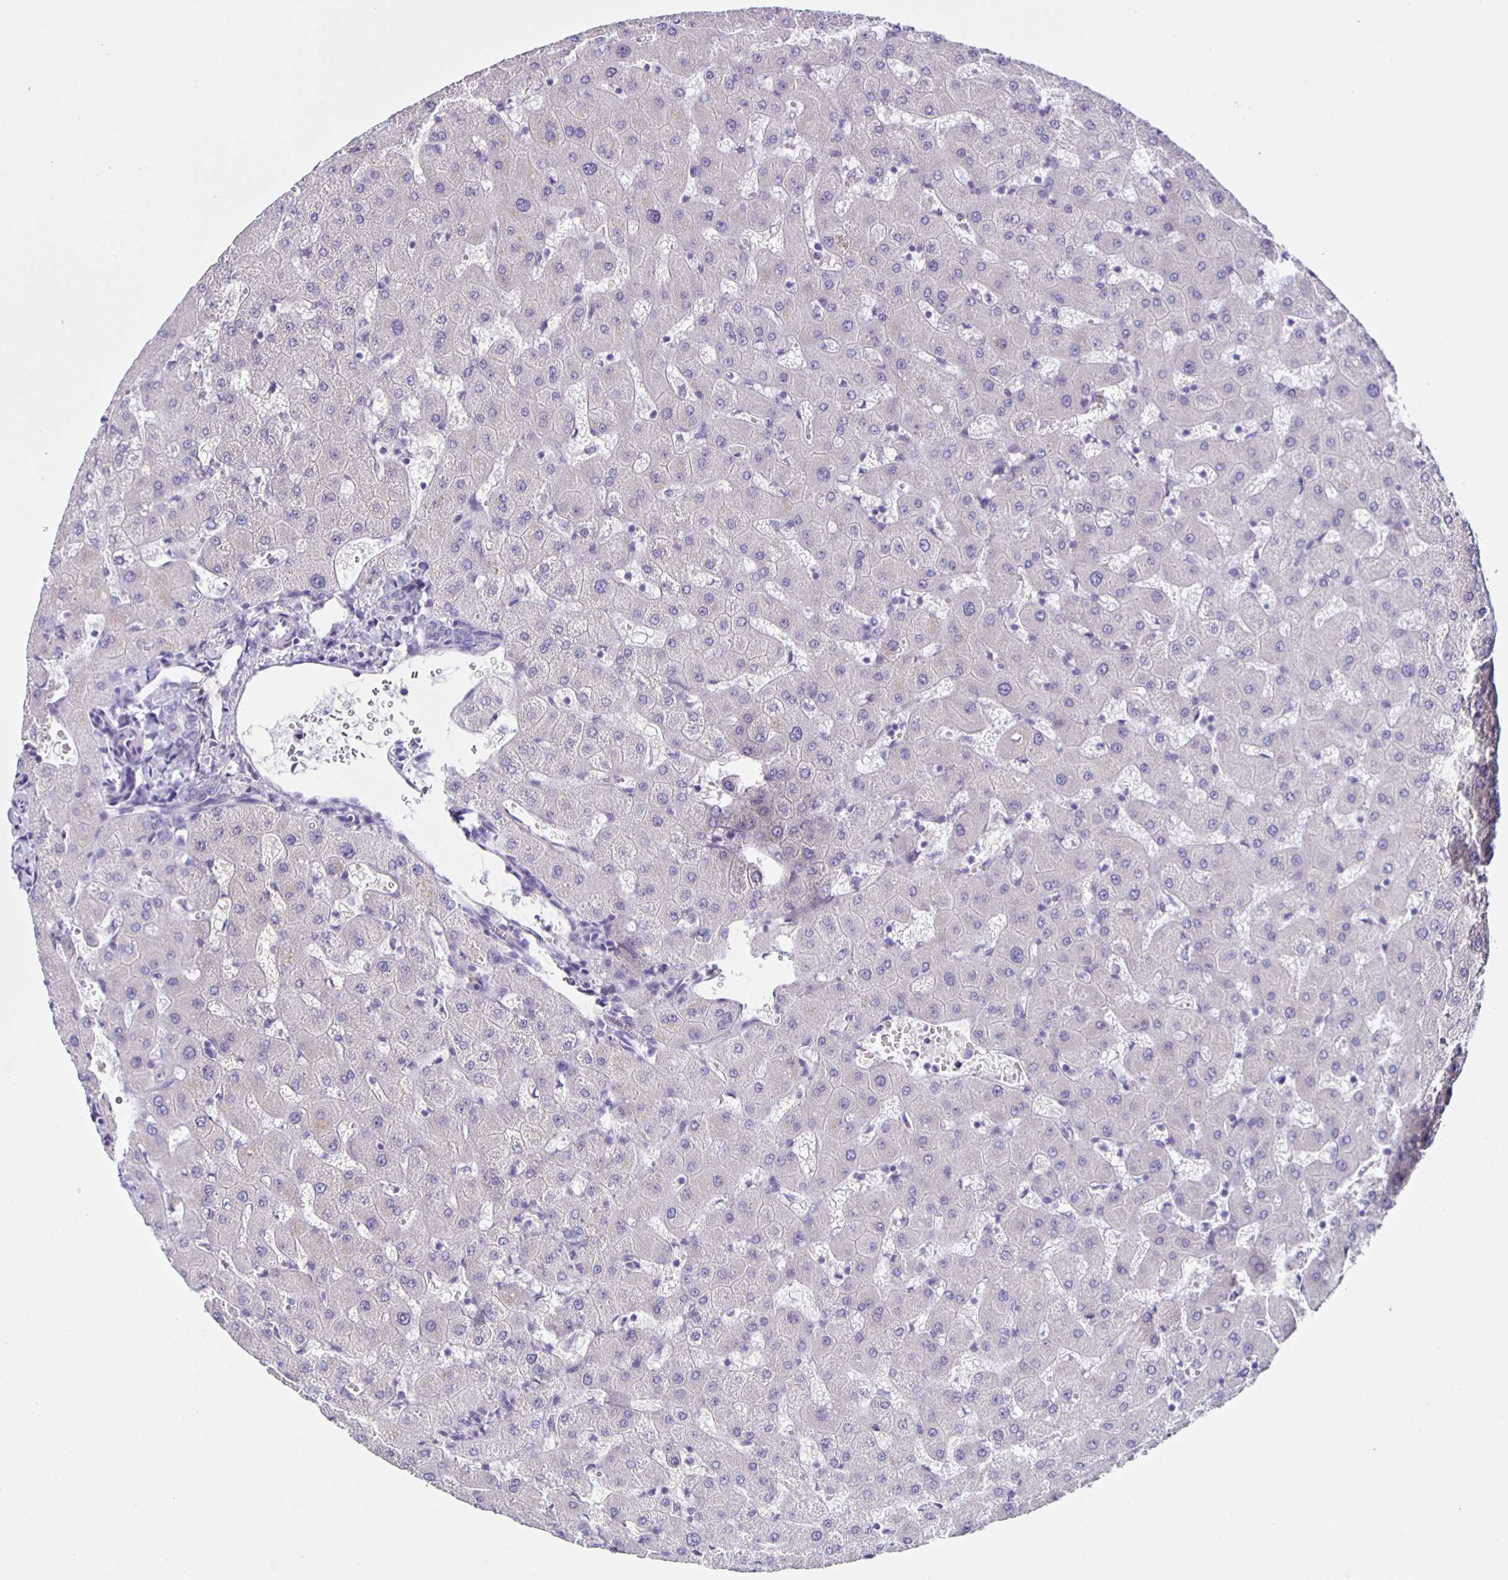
{"staining": {"intensity": "negative", "quantity": "none", "location": "none"}, "tissue": "liver", "cell_type": "Cholangiocytes", "image_type": "normal", "snomed": [{"axis": "morphology", "description": "Normal tissue, NOS"}, {"axis": "topography", "description": "Liver"}], "caption": "Immunohistochemistry (IHC) of normal liver shows no positivity in cholangiocytes.", "gene": "SLC12A3", "patient": {"sex": "female", "age": 63}}